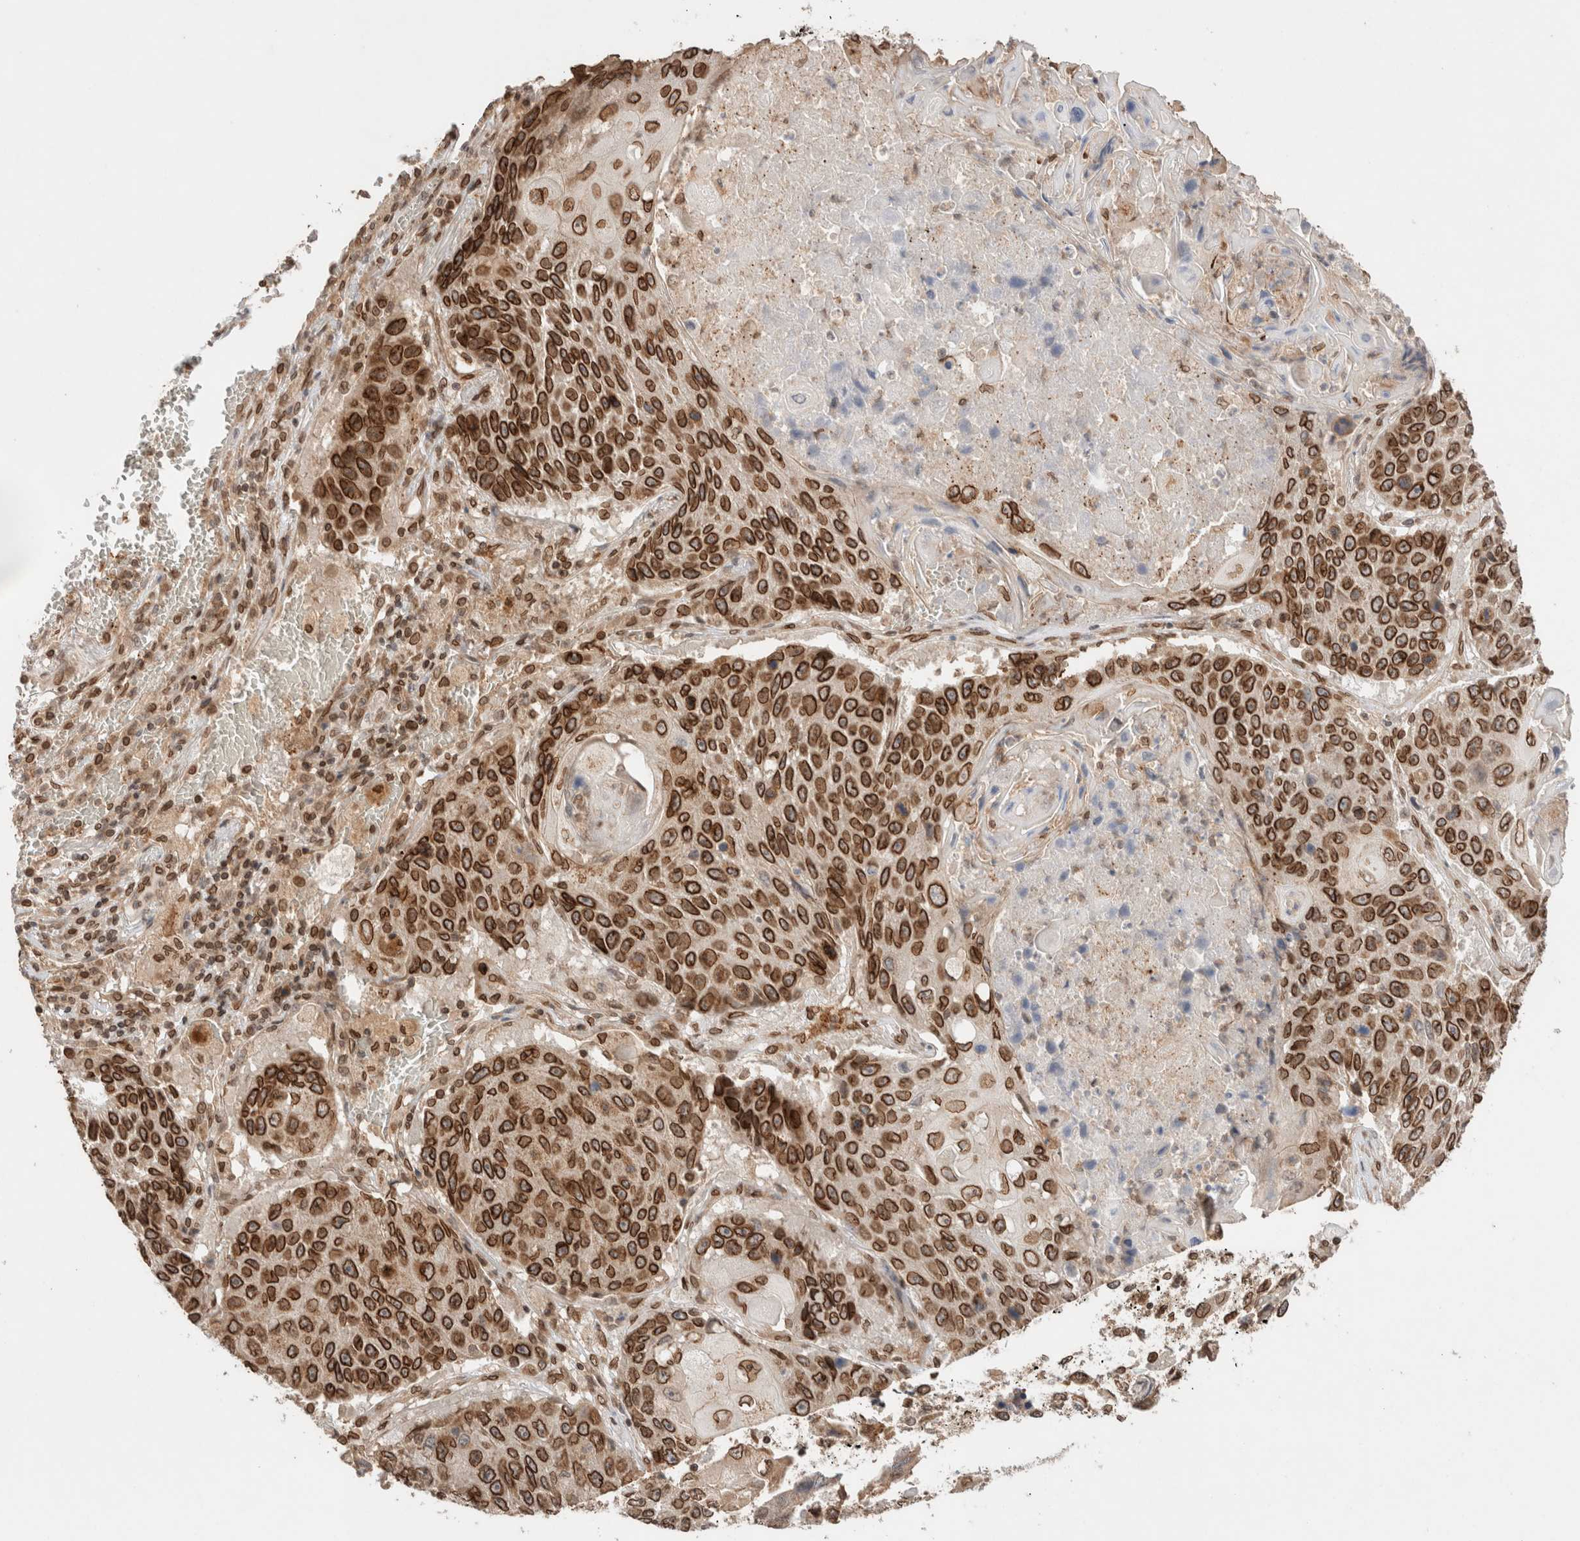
{"staining": {"intensity": "strong", "quantity": ">75%", "location": "cytoplasmic/membranous,nuclear"}, "tissue": "lung cancer", "cell_type": "Tumor cells", "image_type": "cancer", "snomed": [{"axis": "morphology", "description": "Adenocarcinoma, NOS"}, {"axis": "topography", "description": "Lung"}], "caption": "Strong cytoplasmic/membranous and nuclear positivity is identified in approximately >75% of tumor cells in lung cancer.", "gene": "TPR", "patient": {"sex": "male", "age": 64}}